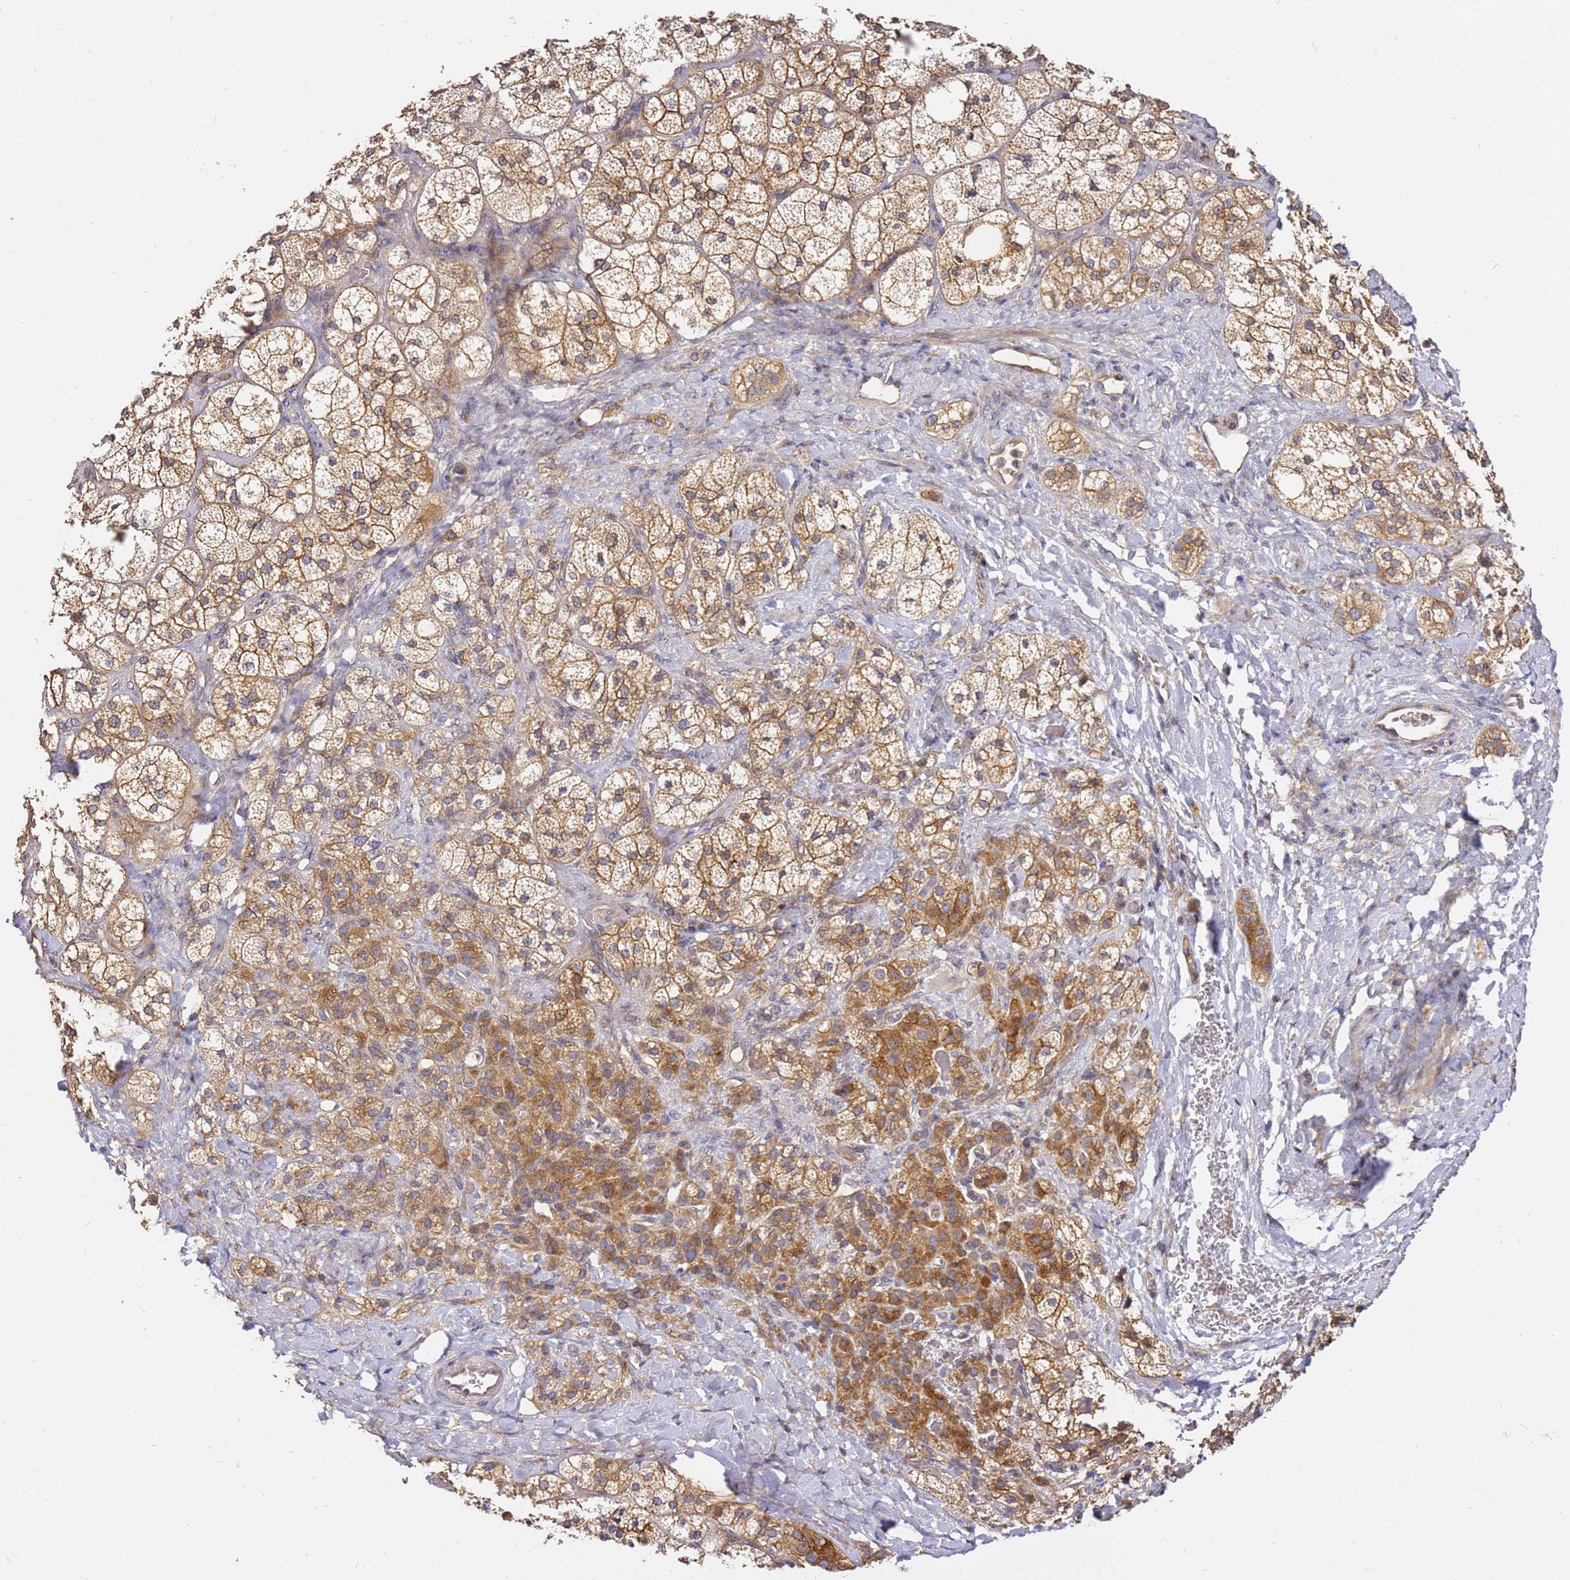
{"staining": {"intensity": "strong", "quantity": "25%-75%", "location": "cytoplasmic/membranous"}, "tissue": "adrenal gland", "cell_type": "Glandular cells", "image_type": "normal", "snomed": [{"axis": "morphology", "description": "Normal tissue, NOS"}, {"axis": "topography", "description": "Adrenal gland"}], "caption": "Brown immunohistochemical staining in normal adrenal gland reveals strong cytoplasmic/membranous expression in about 25%-75% of glandular cells. Immunohistochemistry stains the protein in brown and the nuclei are stained blue.", "gene": "OSBPL2", "patient": {"sex": "male", "age": 61}}